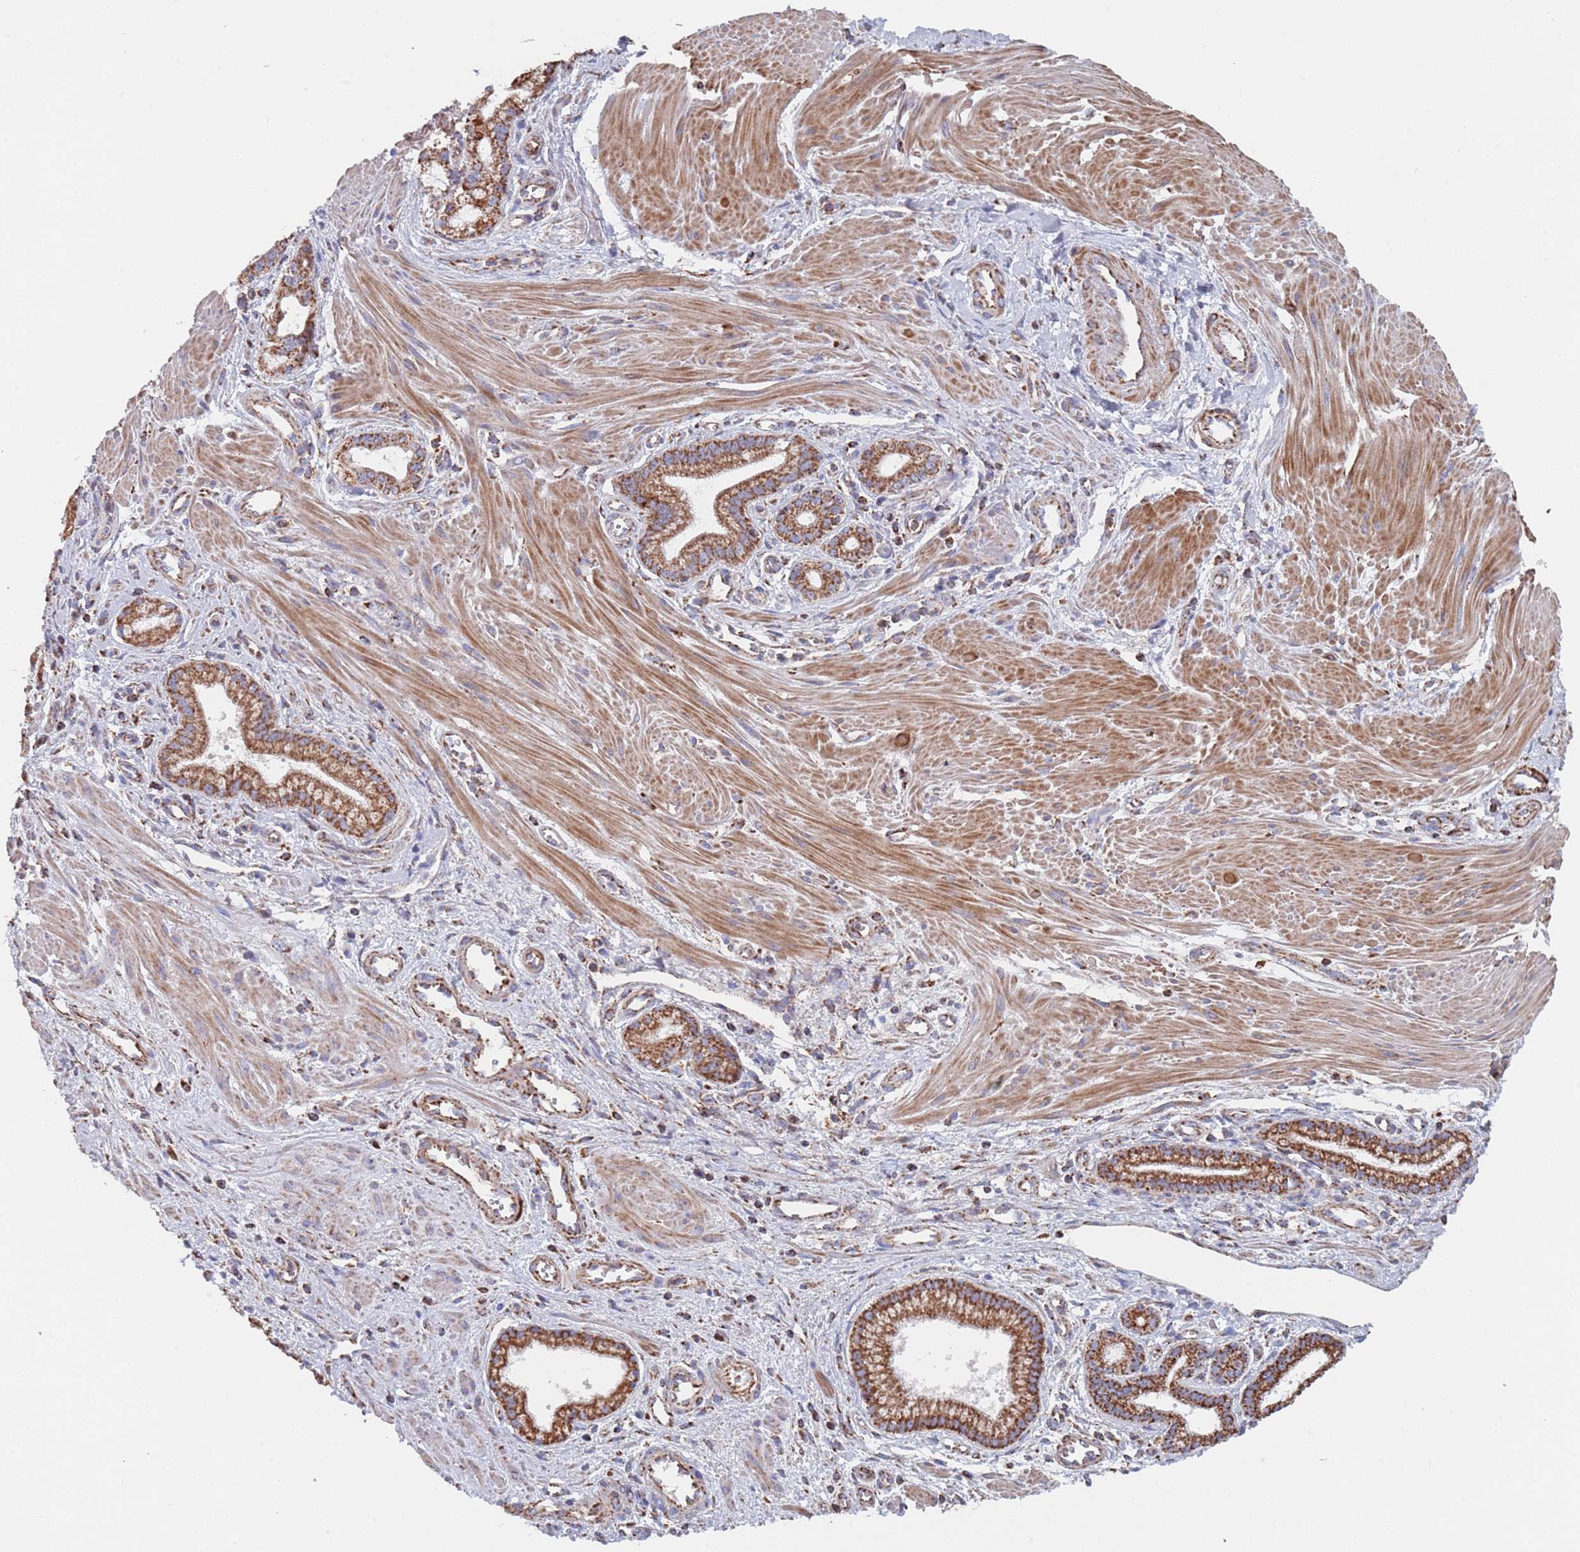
{"staining": {"intensity": "strong", "quantity": ">75%", "location": "cytoplasmic/membranous"}, "tissue": "pancreatic cancer", "cell_type": "Tumor cells", "image_type": "cancer", "snomed": [{"axis": "morphology", "description": "Adenocarcinoma, NOS"}, {"axis": "topography", "description": "Pancreas"}], "caption": "Immunohistochemistry of pancreatic cancer (adenocarcinoma) demonstrates high levels of strong cytoplasmic/membranous expression in about >75% of tumor cells.", "gene": "PGP", "patient": {"sex": "male", "age": 78}}